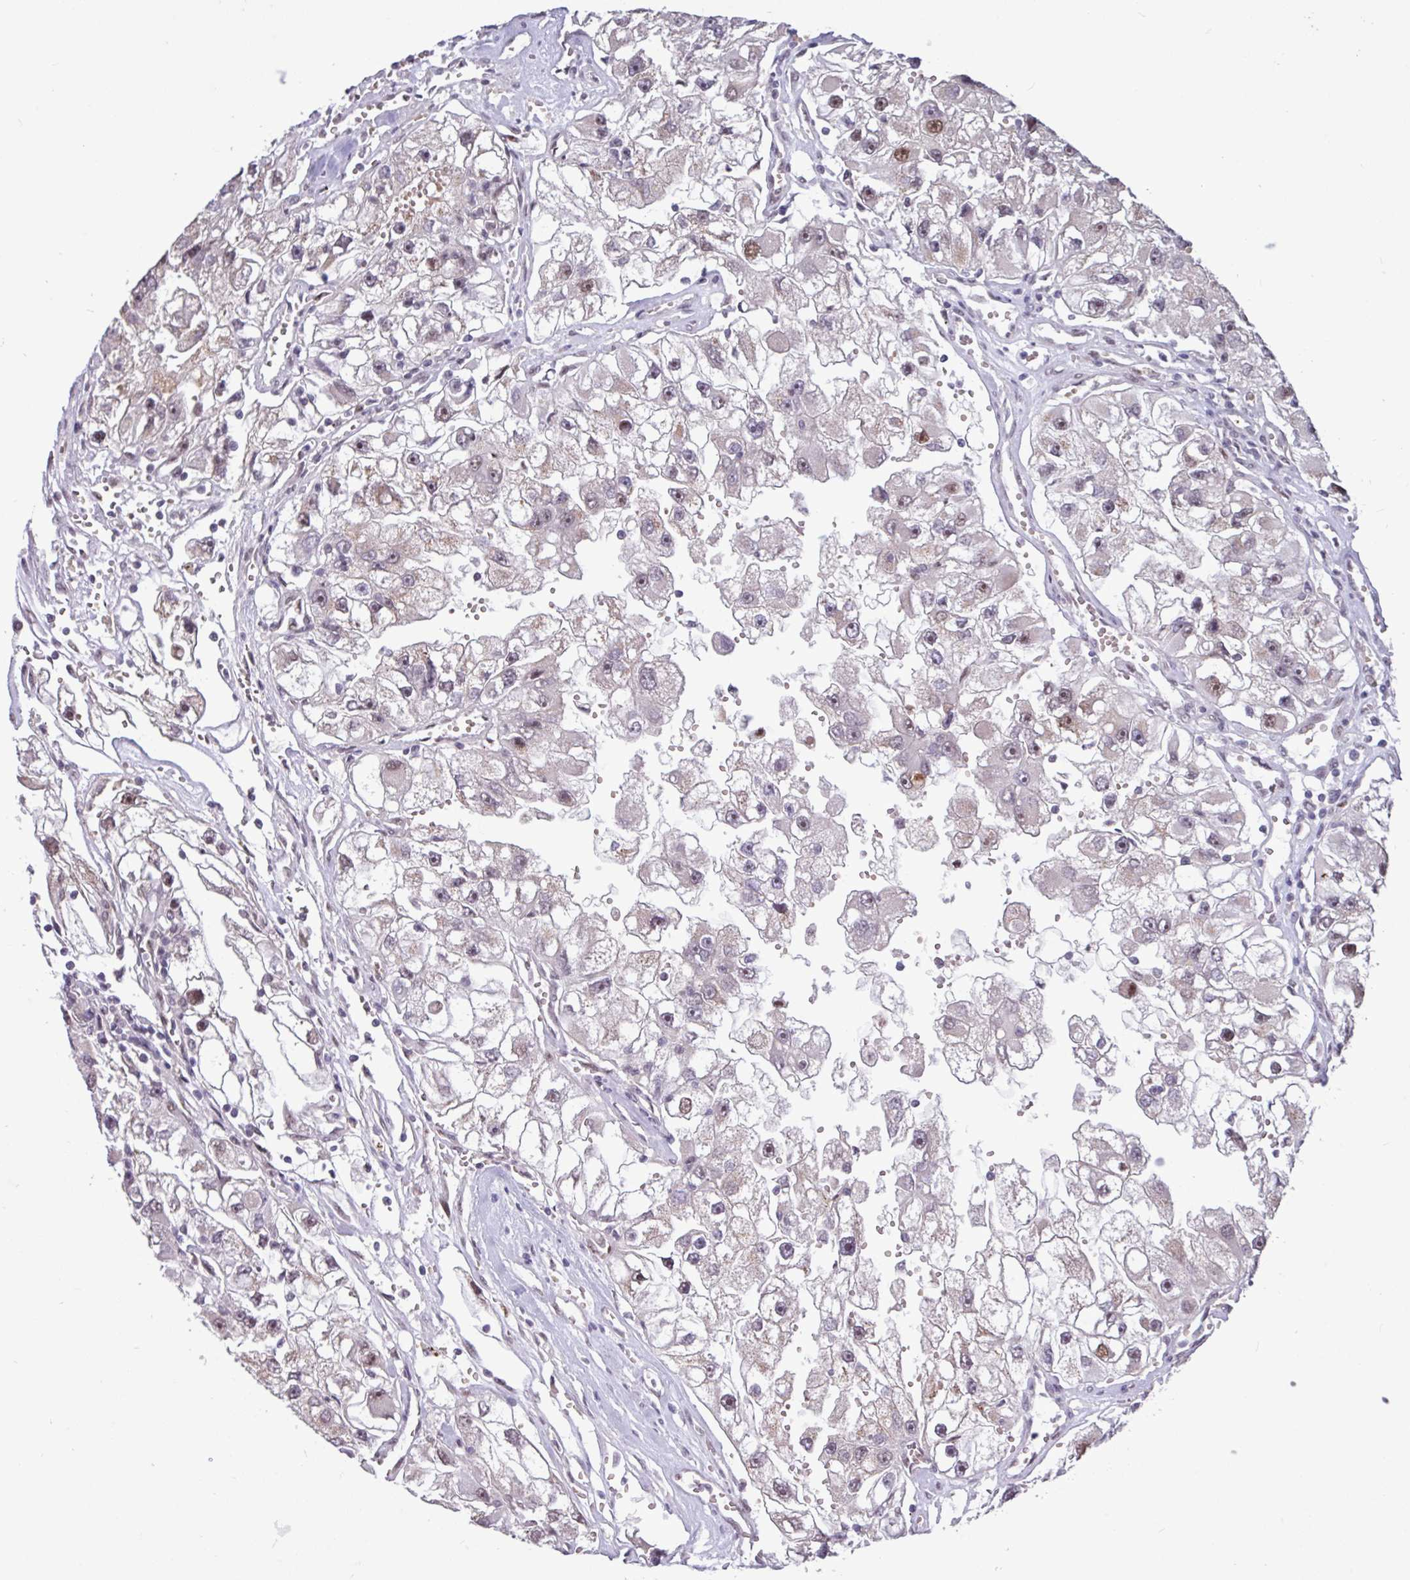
{"staining": {"intensity": "weak", "quantity": "<25%", "location": "nuclear"}, "tissue": "renal cancer", "cell_type": "Tumor cells", "image_type": "cancer", "snomed": [{"axis": "morphology", "description": "Adenocarcinoma, NOS"}, {"axis": "topography", "description": "Kidney"}], "caption": "Tumor cells are negative for protein expression in human renal cancer (adenocarcinoma). The staining was performed using DAB to visualize the protein expression in brown, while the nuclei were stained in blue with hematoxylin (Magnification: 20x).", "gene": "TDG", "patient": {"sex": "male", "age": 63}}